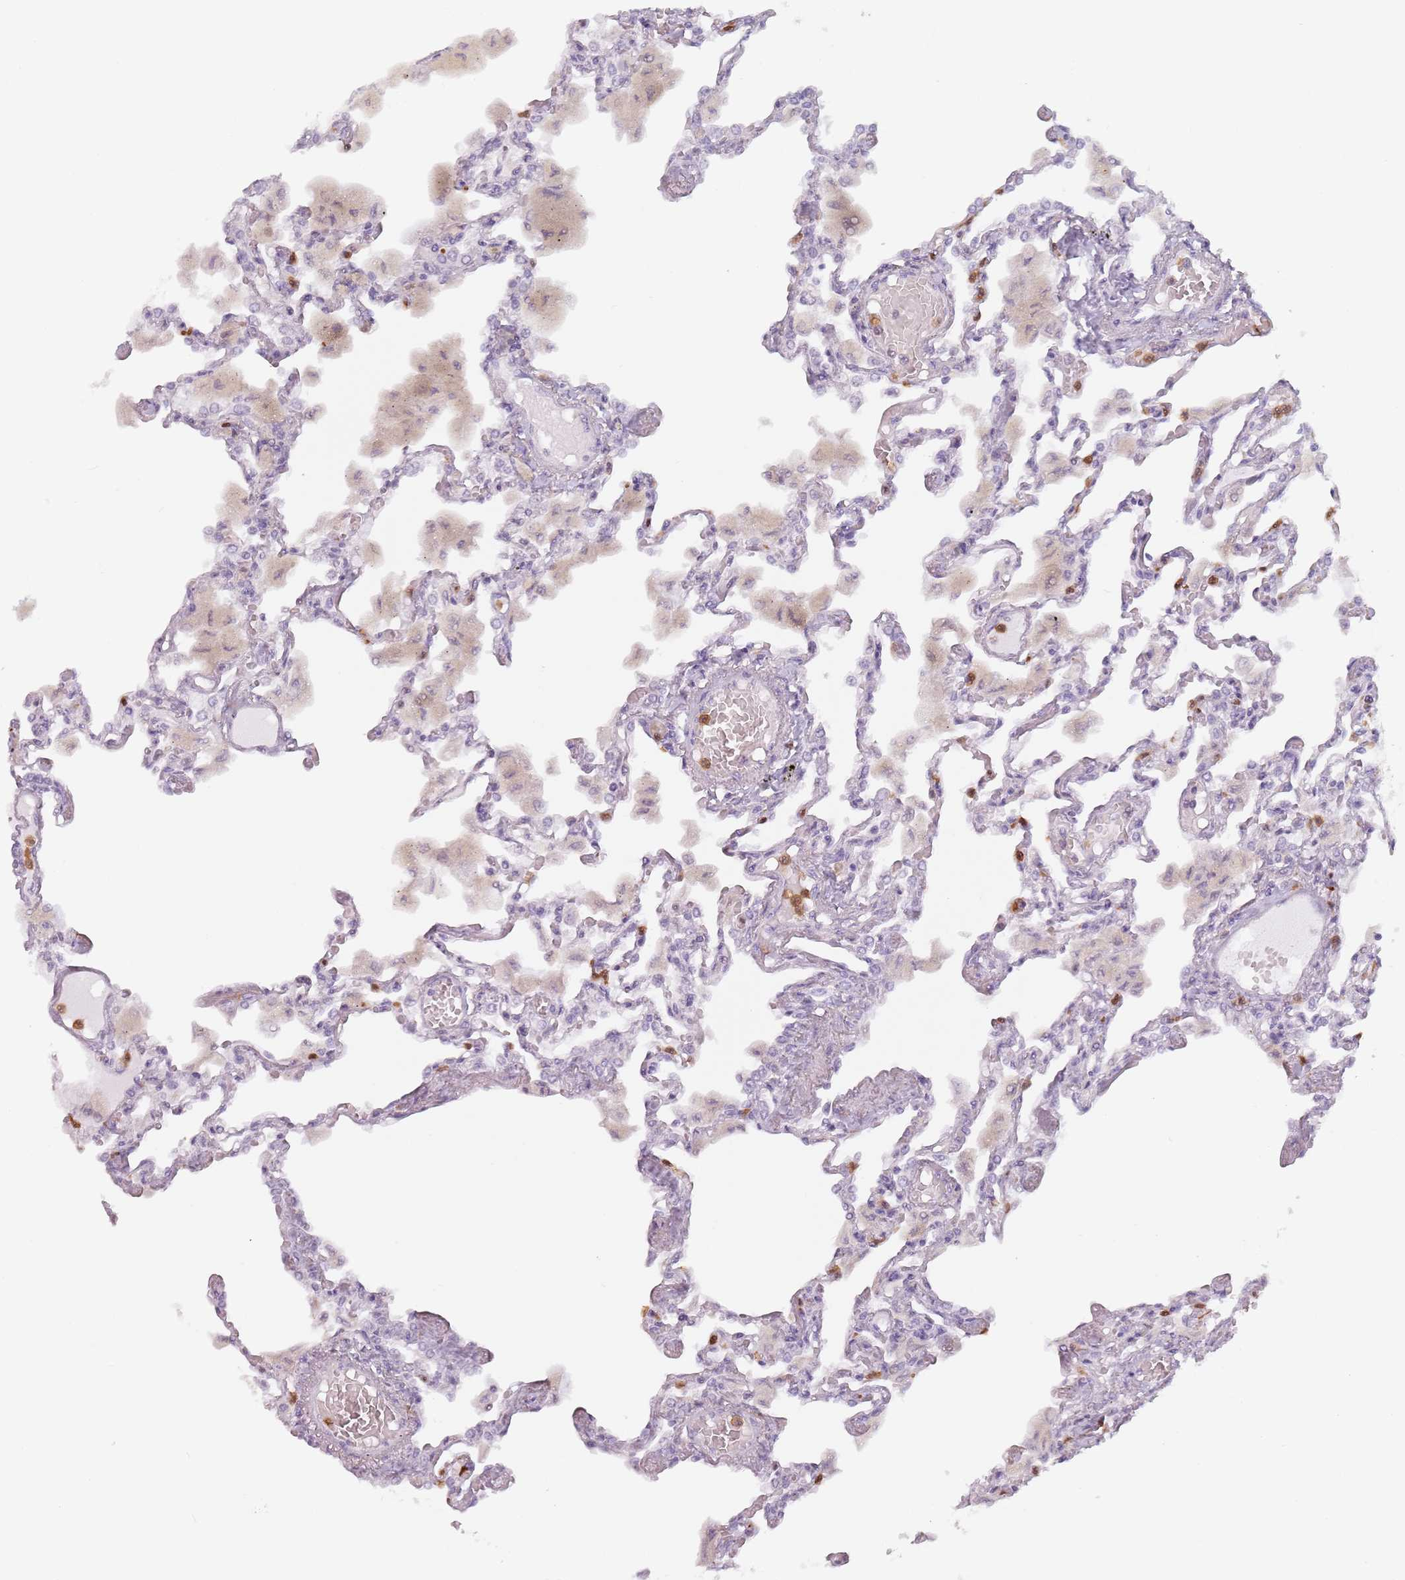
{"staining": {"intensity": "moderate", "quantity": "<25%", "location": "nuclear"}, "tissue": "lung", "cell_type": "Alveolar cells", "image_type": "normal", "snomed": [{"axis": "morphology", "description": "Normal tissue, NOS"}, {"axis": "topography", "description": "Bronchus"}, {"axis": "topography", "description": "Lung"}], "caption": "Protein expression analysis of normal human lung reveals moderate nuclear positivity in approximately <25% of alveolar cells. The staining was performed using DAB, with brown indicating positive protein expression. Nuclei are stained blue with hematoxylin.", "gene": "ZNF584", "patient": {"sex": "female", "age": 49}}